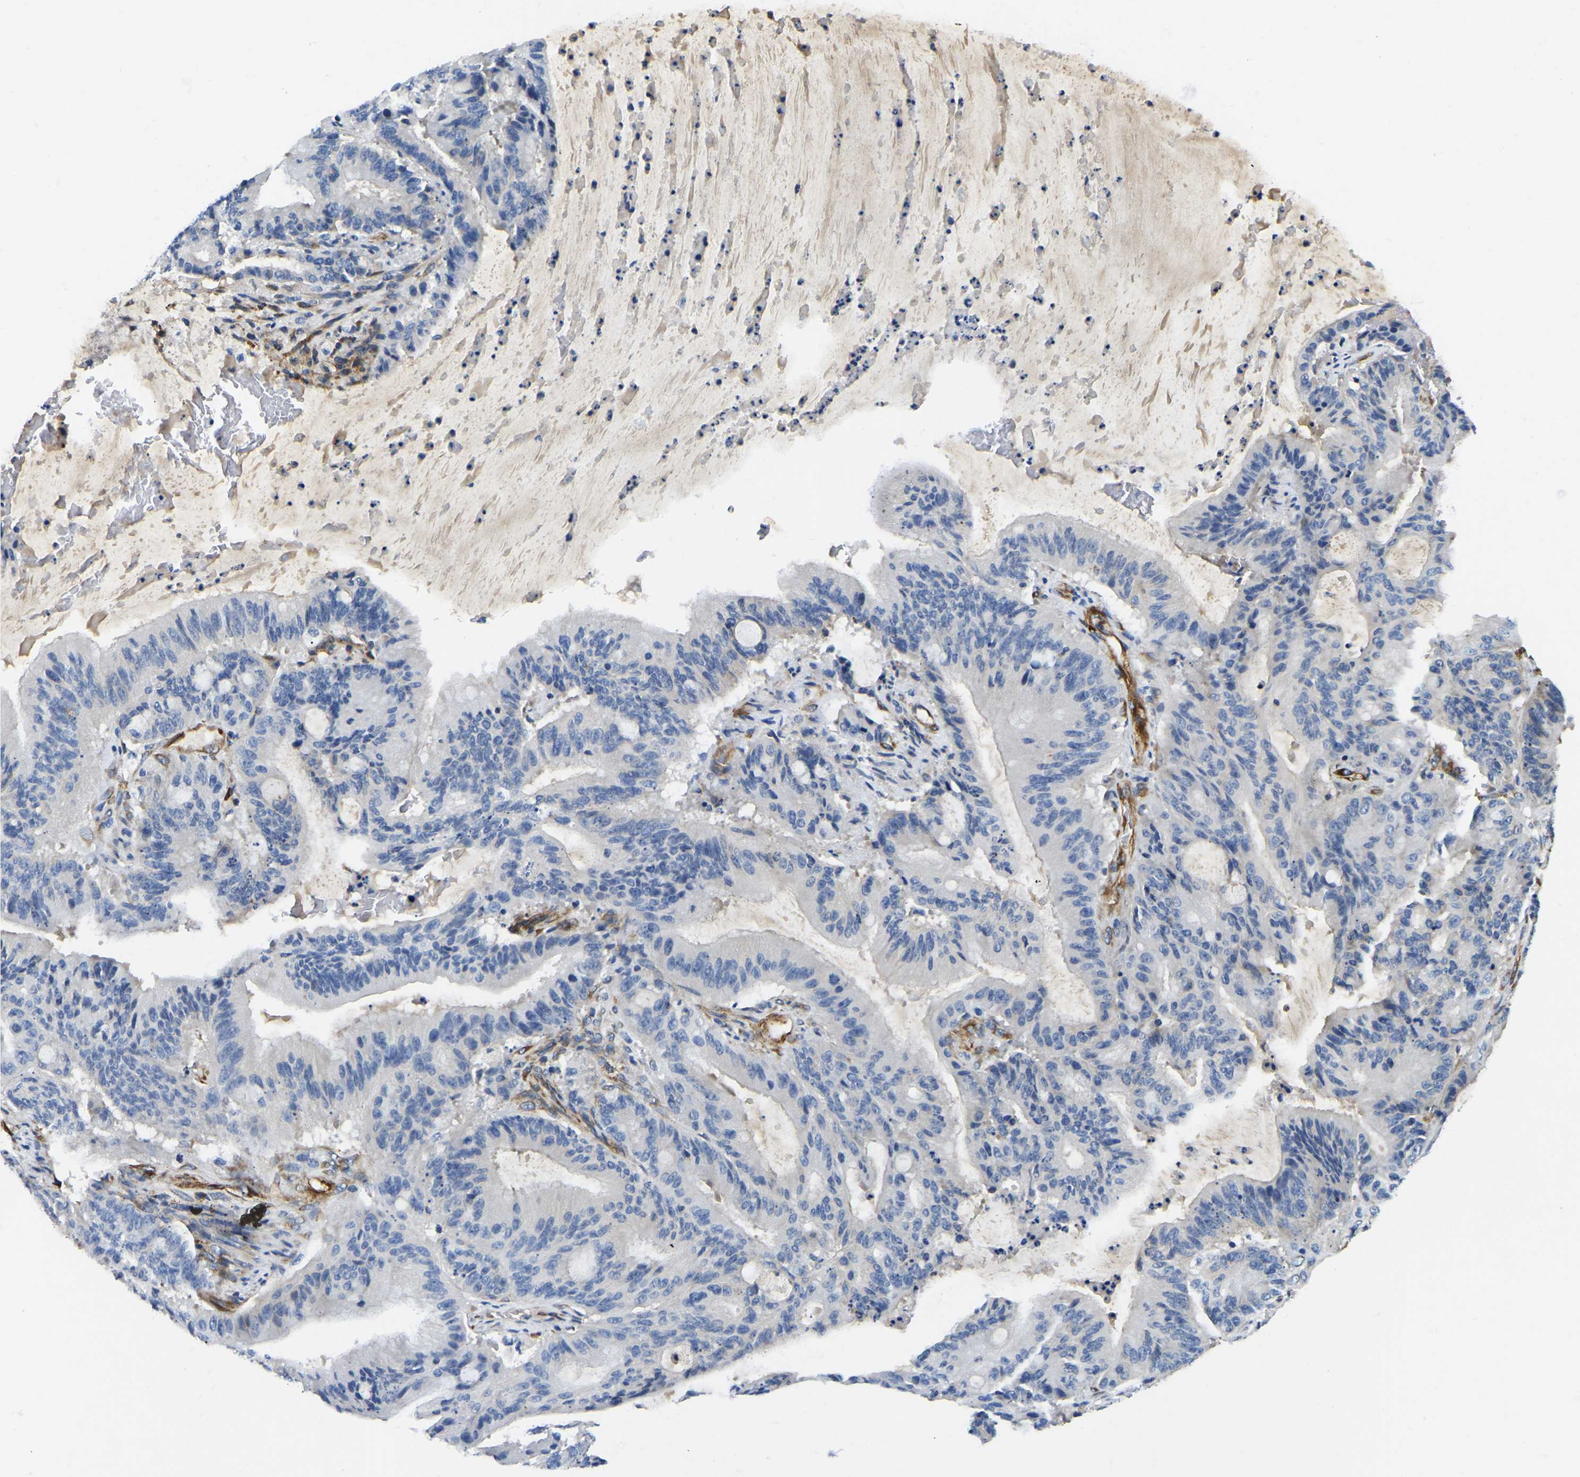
{"staining": {"intensity": "negative", "quantity": "none", "location": "none"}, "tissue": "liver cancer", "cell_type": "Tumor cells", "image_type": "cancer", "snomed": [{"axis": "morphology", "description": "Normal tissue, NOS"}, {"axis": "morphology", "description": "Cholangiocarcinoma"}, {"axis": "topography", "description": "Liver"}, {"axis": "topography", "description": "Peripheral nerve tissue"}], "caption": "There is no significant positivity in tumor cells of cholangiocarcinoma (liver). The staining was performed using DAB to visualize the protein expression in brown, while the nuclei were stained in blue with hematoxylin (Magnification: 20x).", "gene": "DUSP8", "patient": {"sex": "female", "age": 73}}